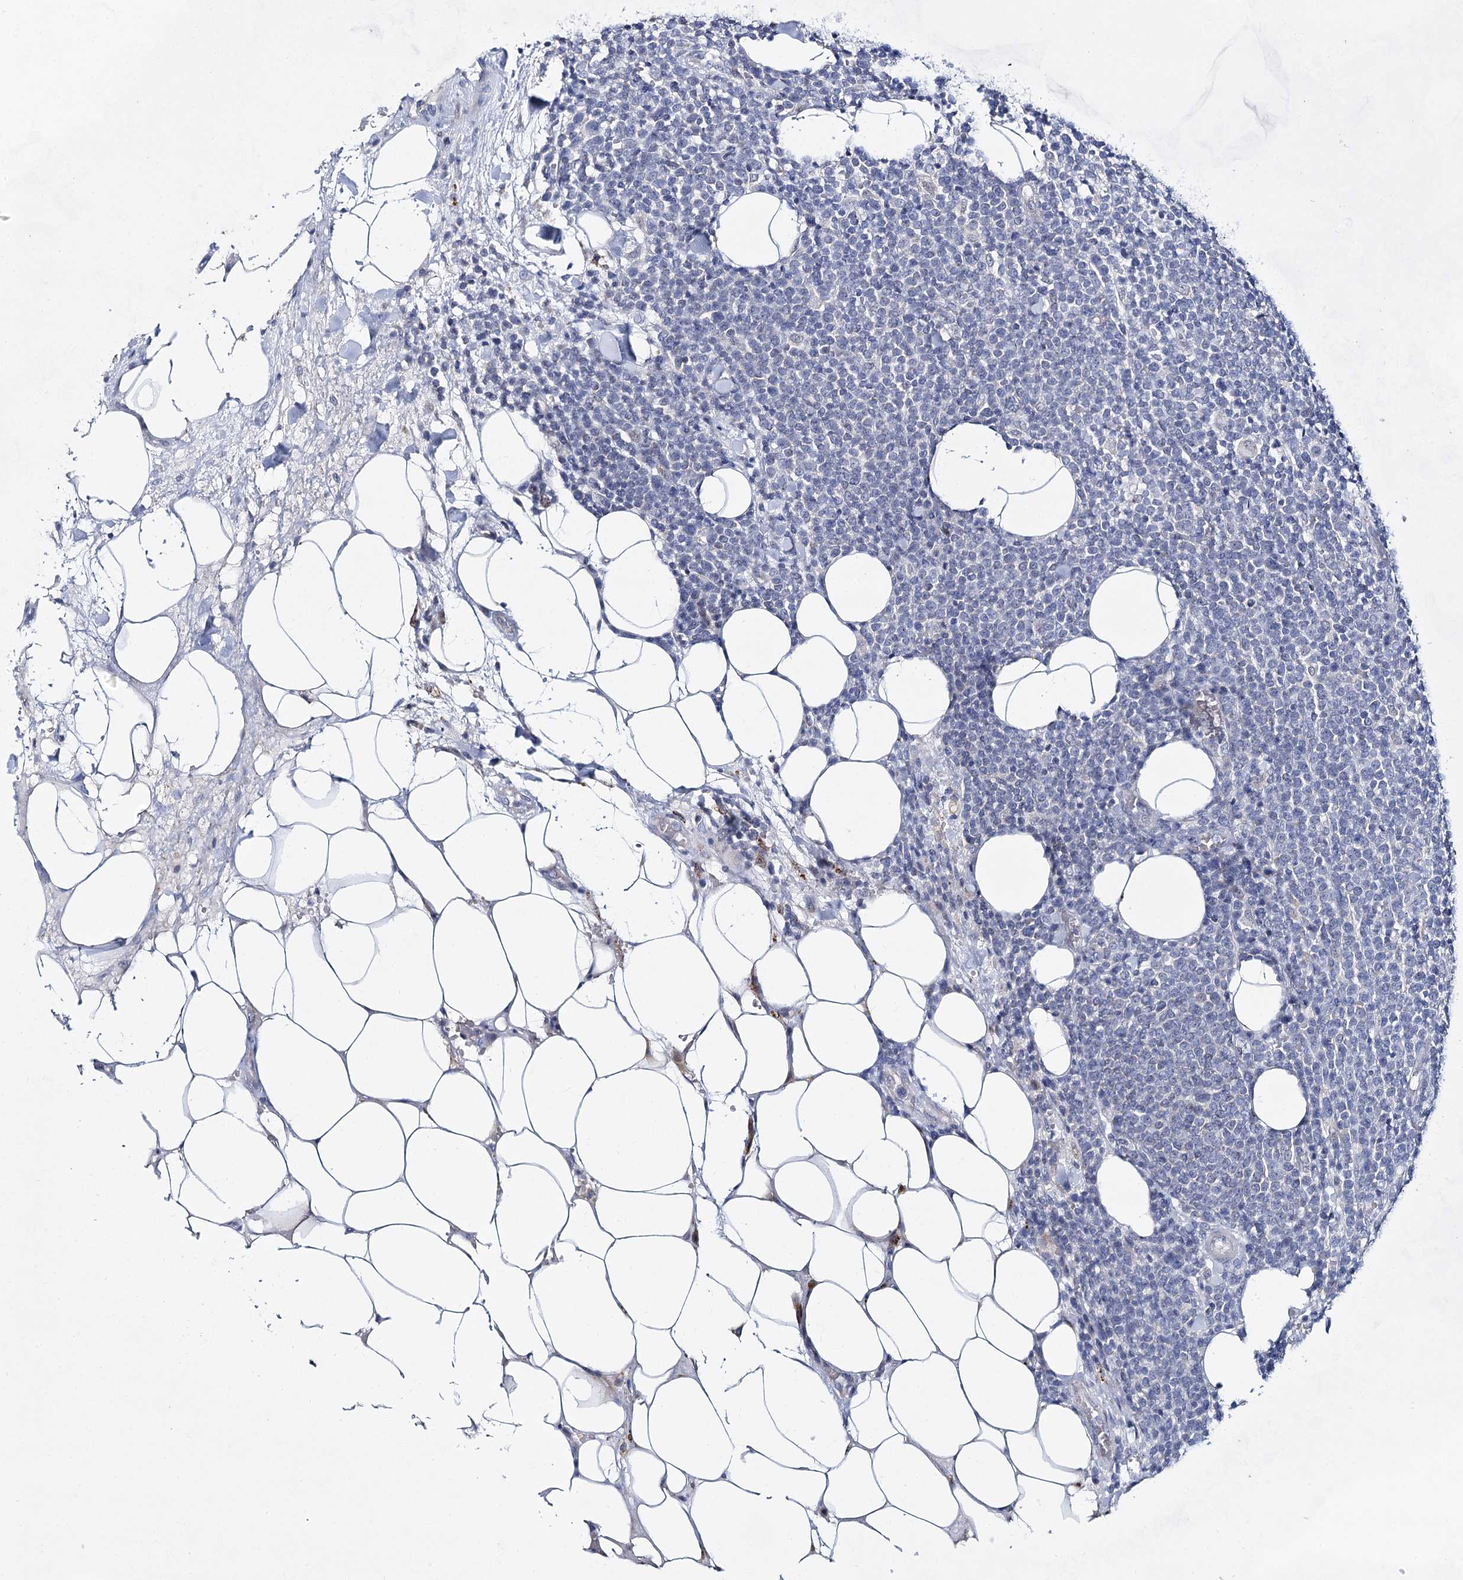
{"staining": {"intensity": "negative", "quantity": "none", "location": "none"}, "tissue": "lymphoma", "cell_type": "Tumor cells", "image_type": "cancer", "snomed": [{"axis": "morphology", "description": "Malignant lymphoma, non-Hodgkin's type, High grade"}, {"axis": "topography", "description": "Lymph node"}], "caption": "Immunohistochemistry (IHC) histopathology image of neoplastic tissue: malignant lymphoma, non-Hodgkin's type (high-grade) stained with DAB (3,3'-diaminobenzidine) reveals no significant protein staining in tumor cells.", "gene": "BPHL", "patient": {"sex": "male", "age": 61}}